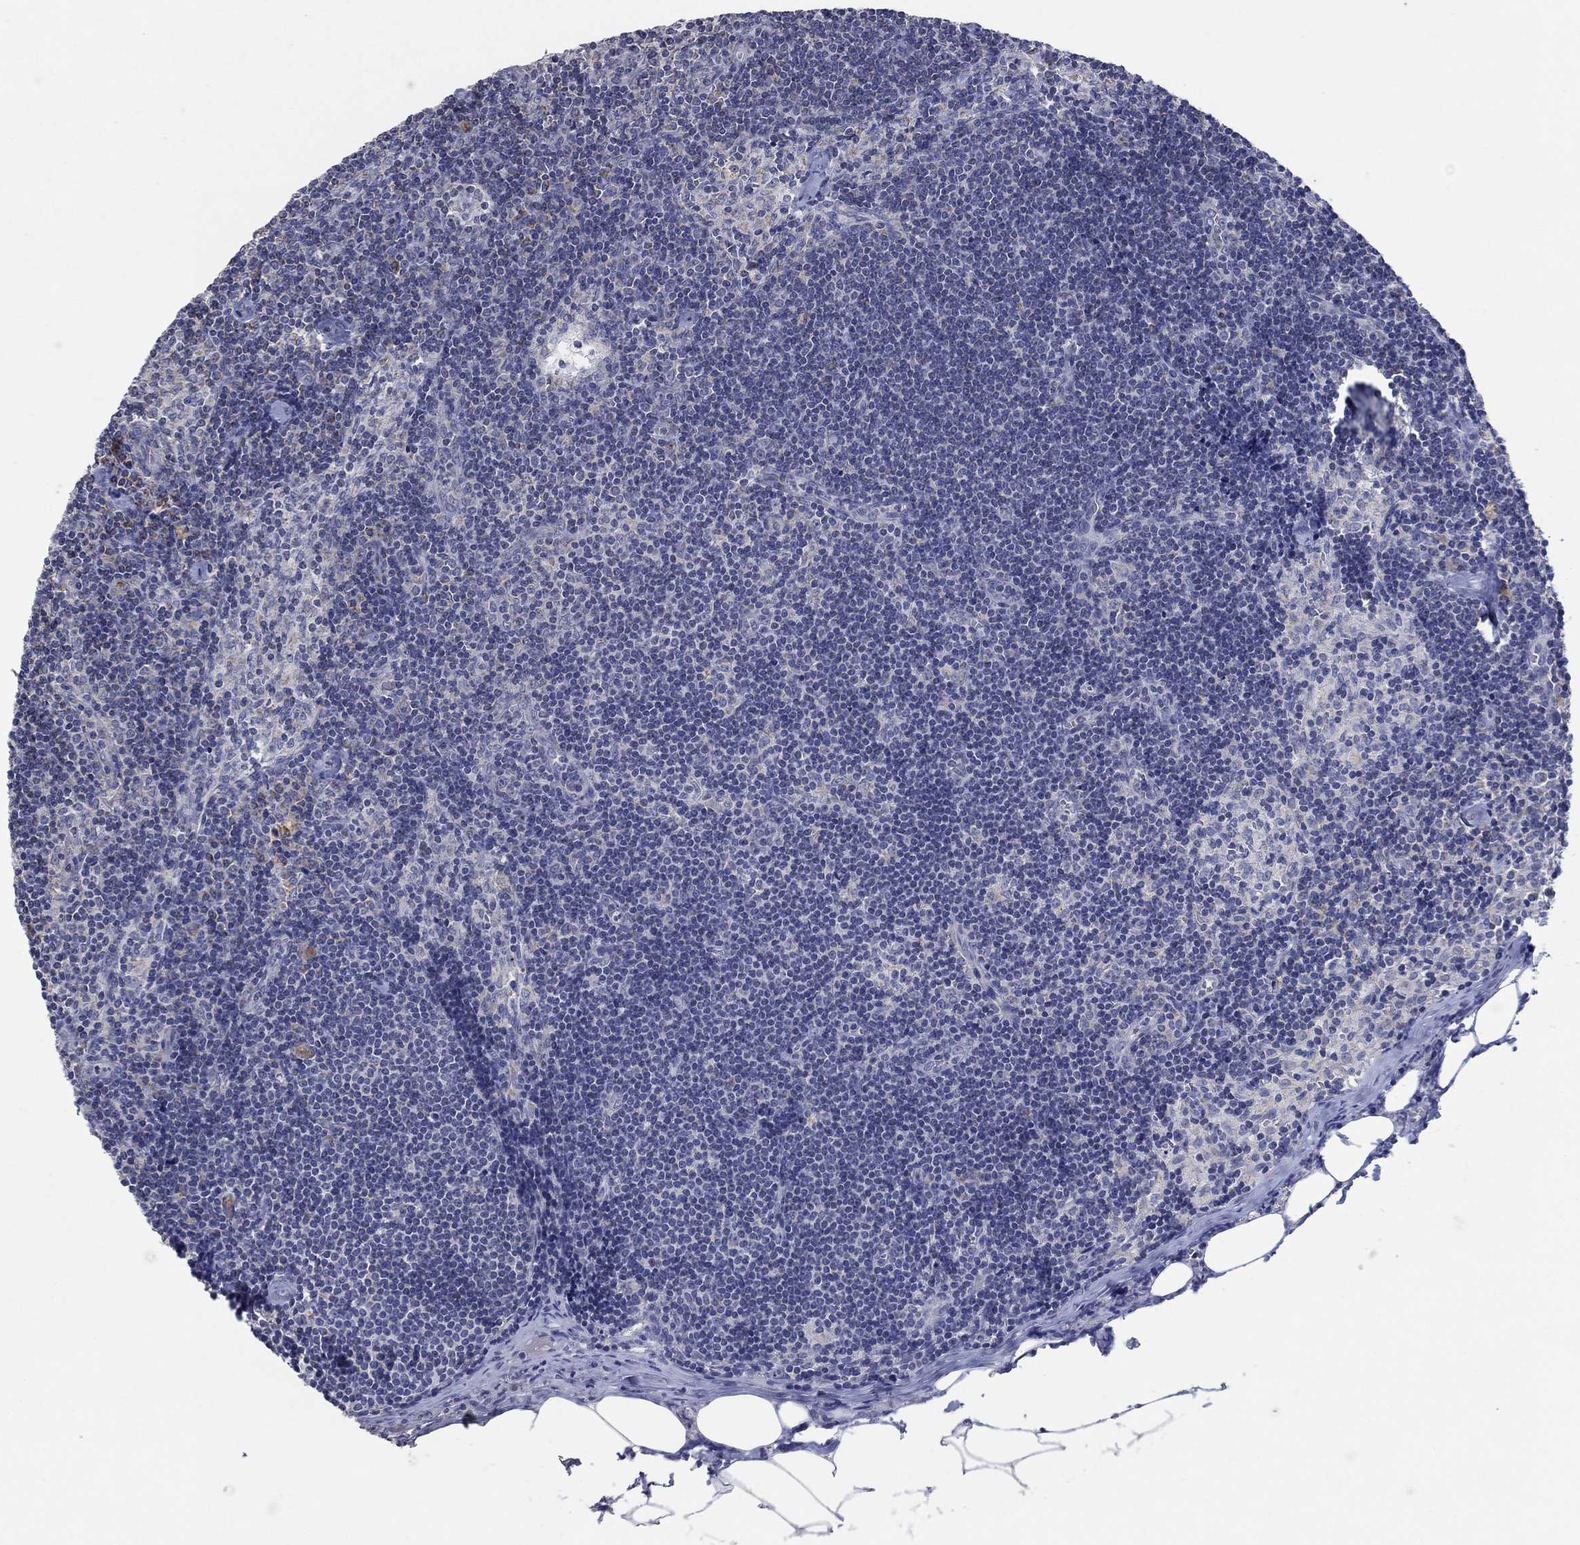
{"staining": {"intensity": "negative", "quantity": "none", "location": "none"}, "tissue": "lymph node", "cell_type": "Germinal center cells", "image_type": "normal", "snomed": [{"axis": "morphology", "description": "Normal tissue, NOS"}, {"axis": "topography", "description": "Lymph node"}], "caption": "Immunohistochemistry (IHC) micrograph of benign lymph node: lymph node stained with DAB (3,3'-diaminobenzidine) shows no significant protein positivity in germinal center cells.", "gene": "C9orf85", "patient": {"sex": "female", "age": 51}}